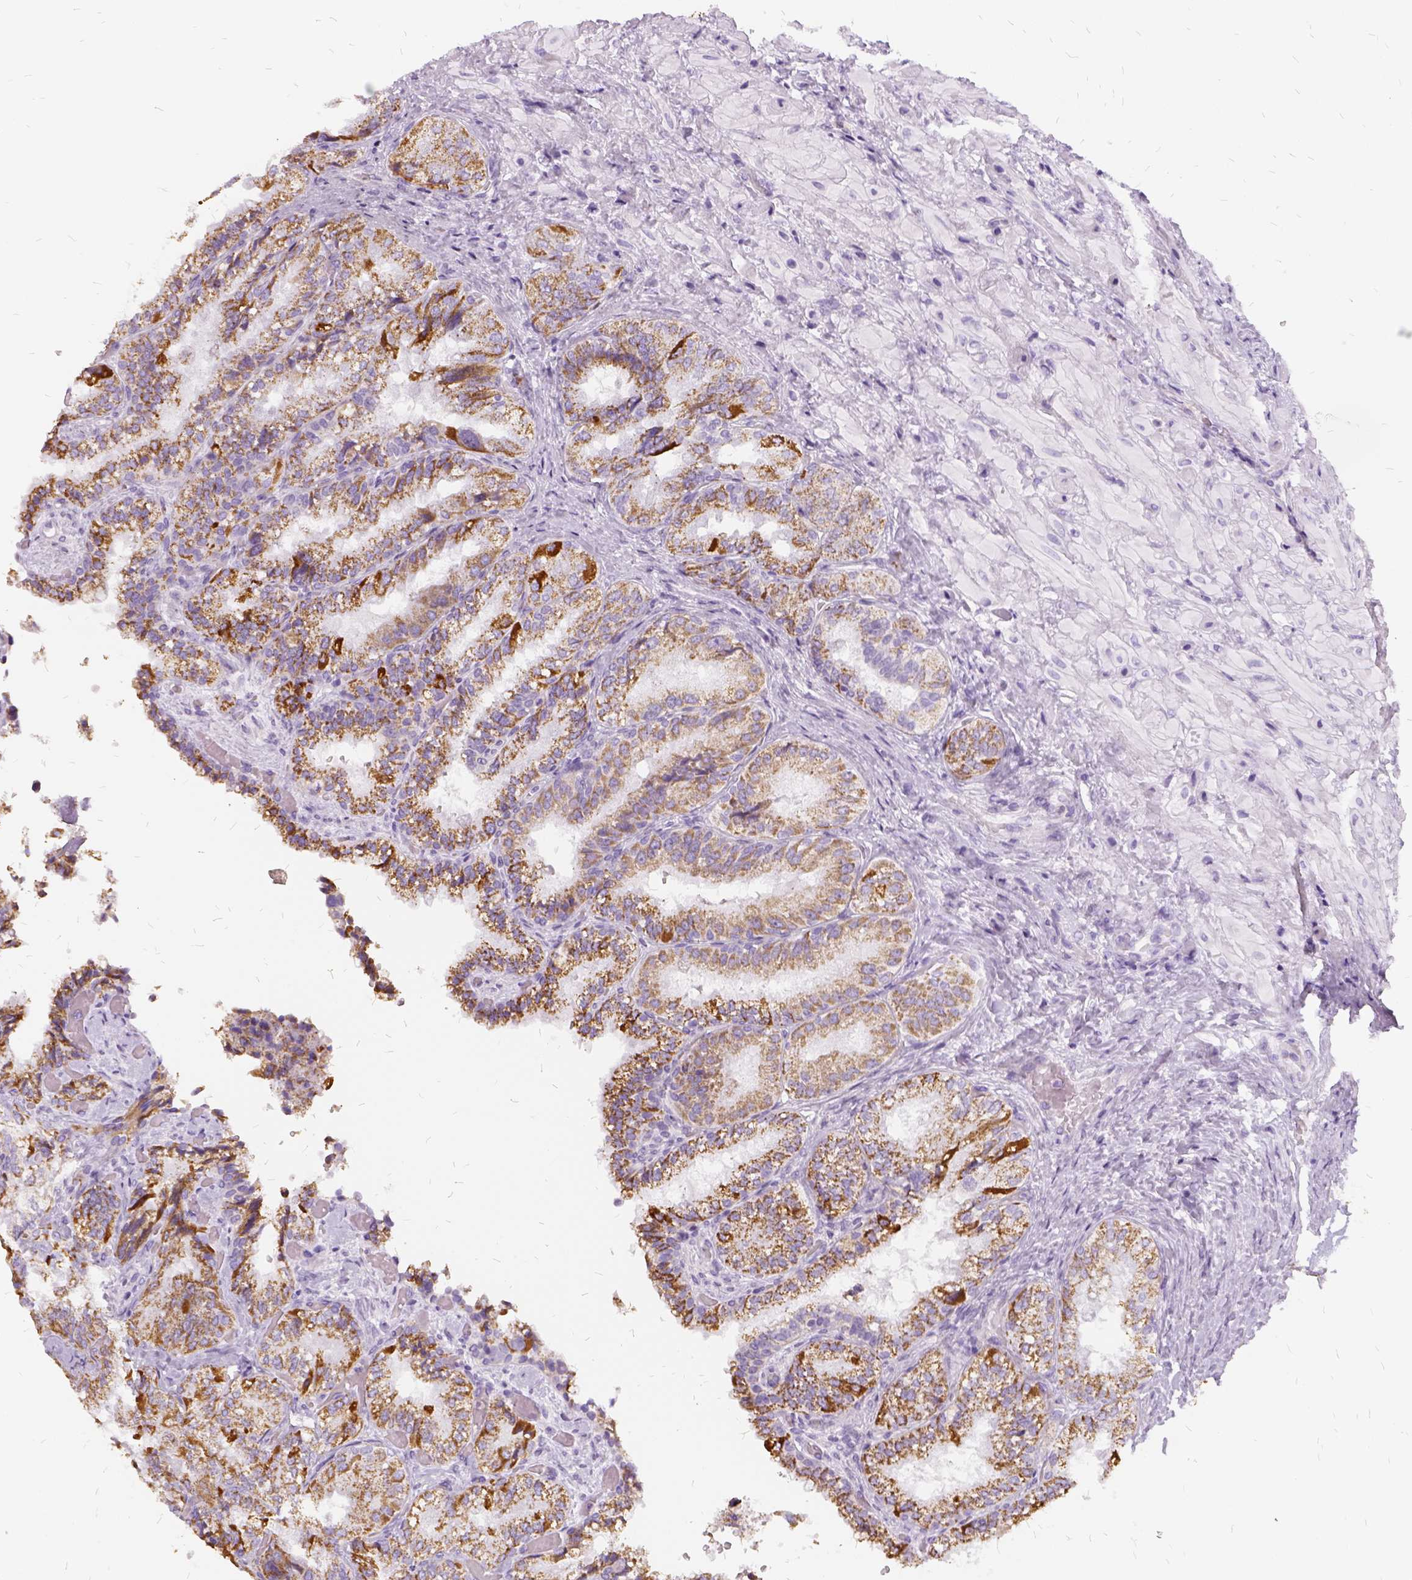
{"staining": {"intensity": "moderate", "quantity": ">75%", "location": "cytoplasmic/membranous"}, "tissue": "seminal vesicle", "cell_type": "Glandular cells", "image_type": "normal", "snomed": [{"axis": "morphology", "description": "Normal tissue, NOS"}, {"axis": "topography", "description": "Seminal veicle"}], "caption": "Benign seminal vesicle shows moderate cytoplasmic/membranous staining in approximately >75% of glandular cells, visualized by immunohistochemistry. The protein is shown in brown color, while the nuclei are stained blue.", "gene": "FDX1", "patient": {"sex": "male", "age": 57}}